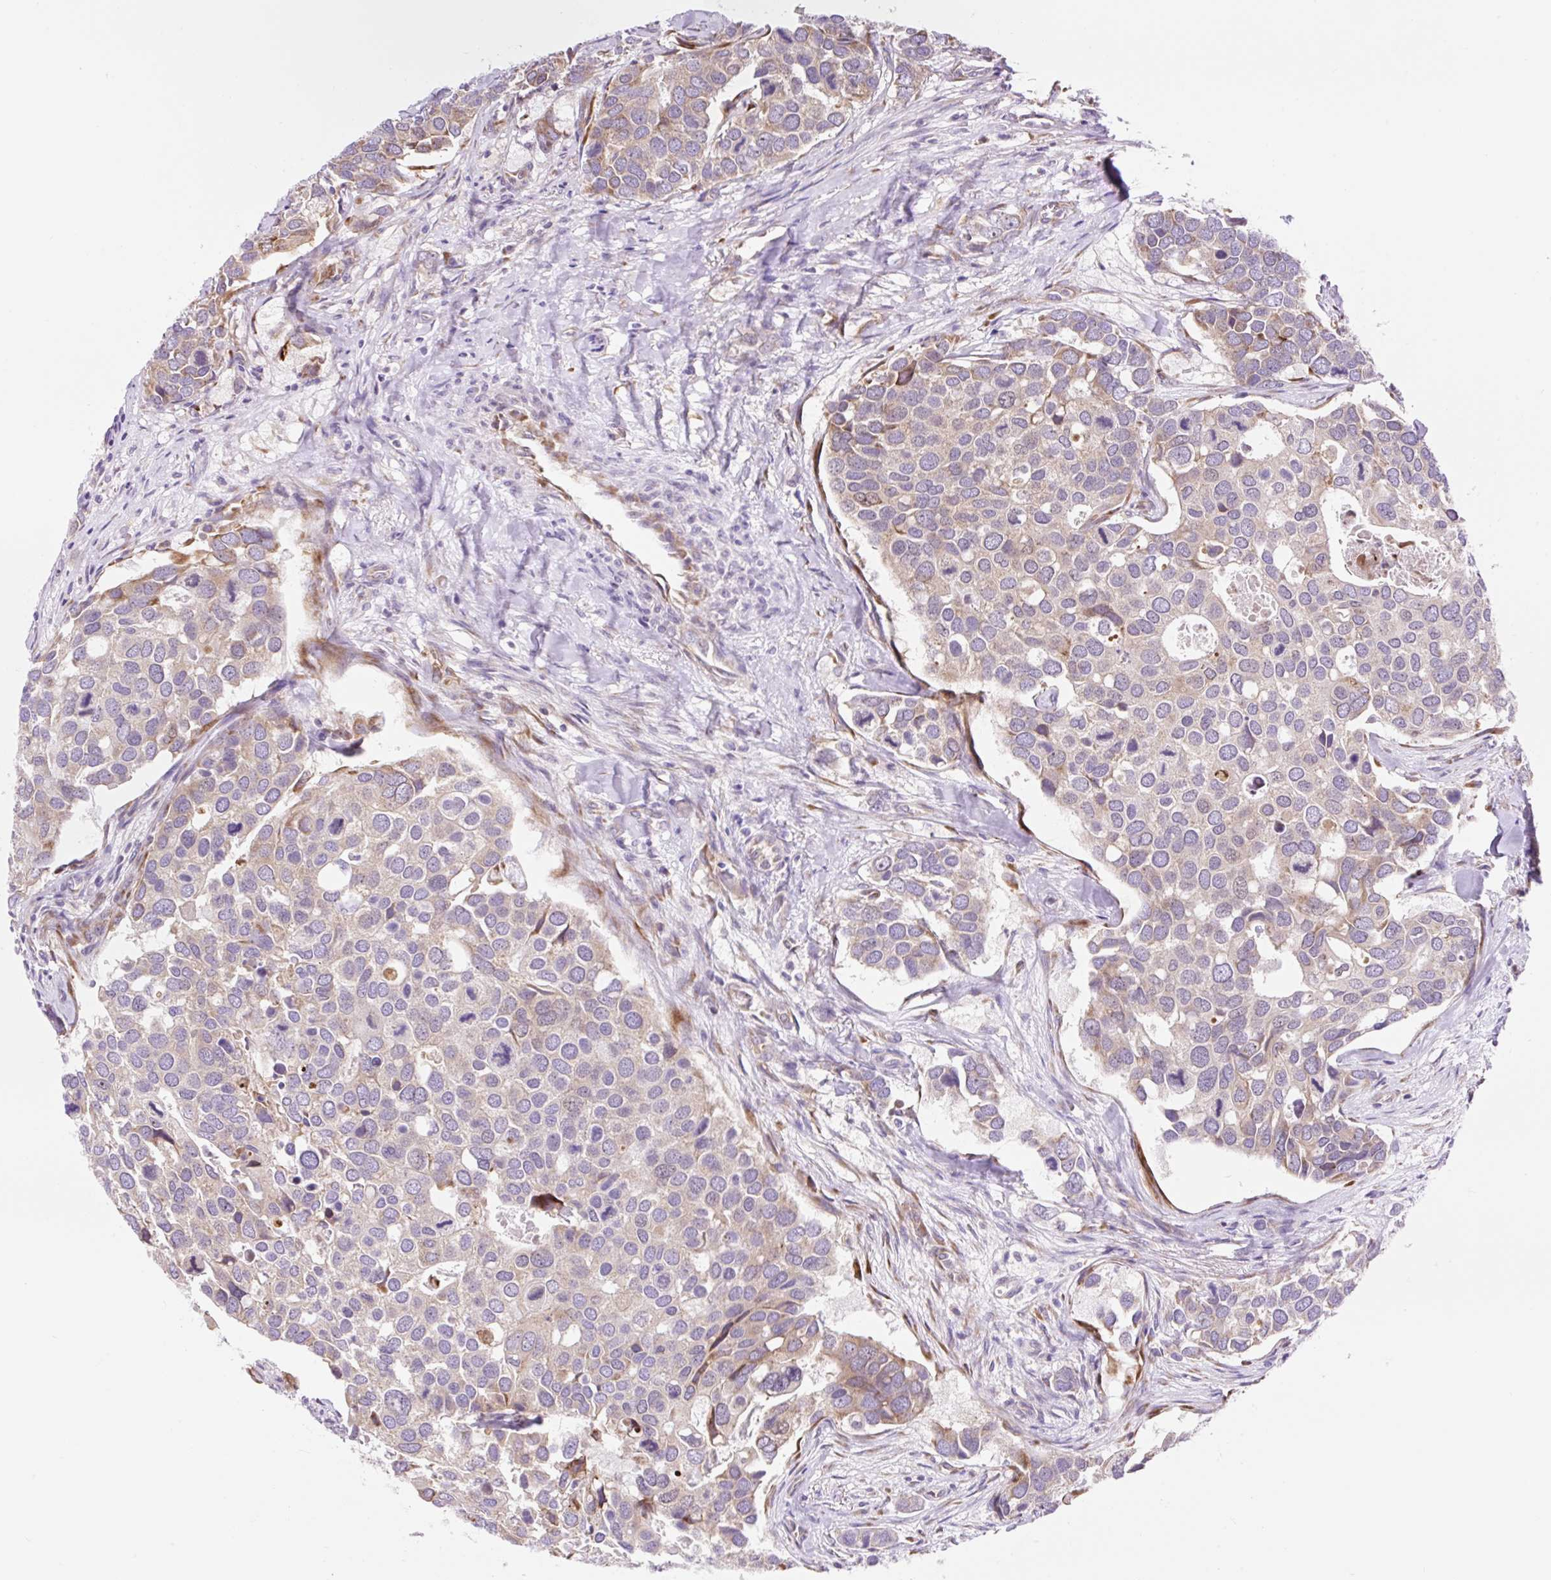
{"staining": {"intensity": "weak", "quantity": "25%-75%", "location": "cytoplasmic/membranous"}, "tissue": "breast cancer", "cell_type": "Tumor cells", "image_type": "cancer", "snomed": [{"axis": "morphology", "description": "Duct carcinoma"}, {"axis": "topography", "description": "Breast"}], "caption": "Weak cytoplasmic/membranous staining is appreciated in about 25%-75% of tumor cells in breast cancer (invasive ductal carcinoma).", "gene": "GPR45", "patient": {"sex": "female", "age": 83}}